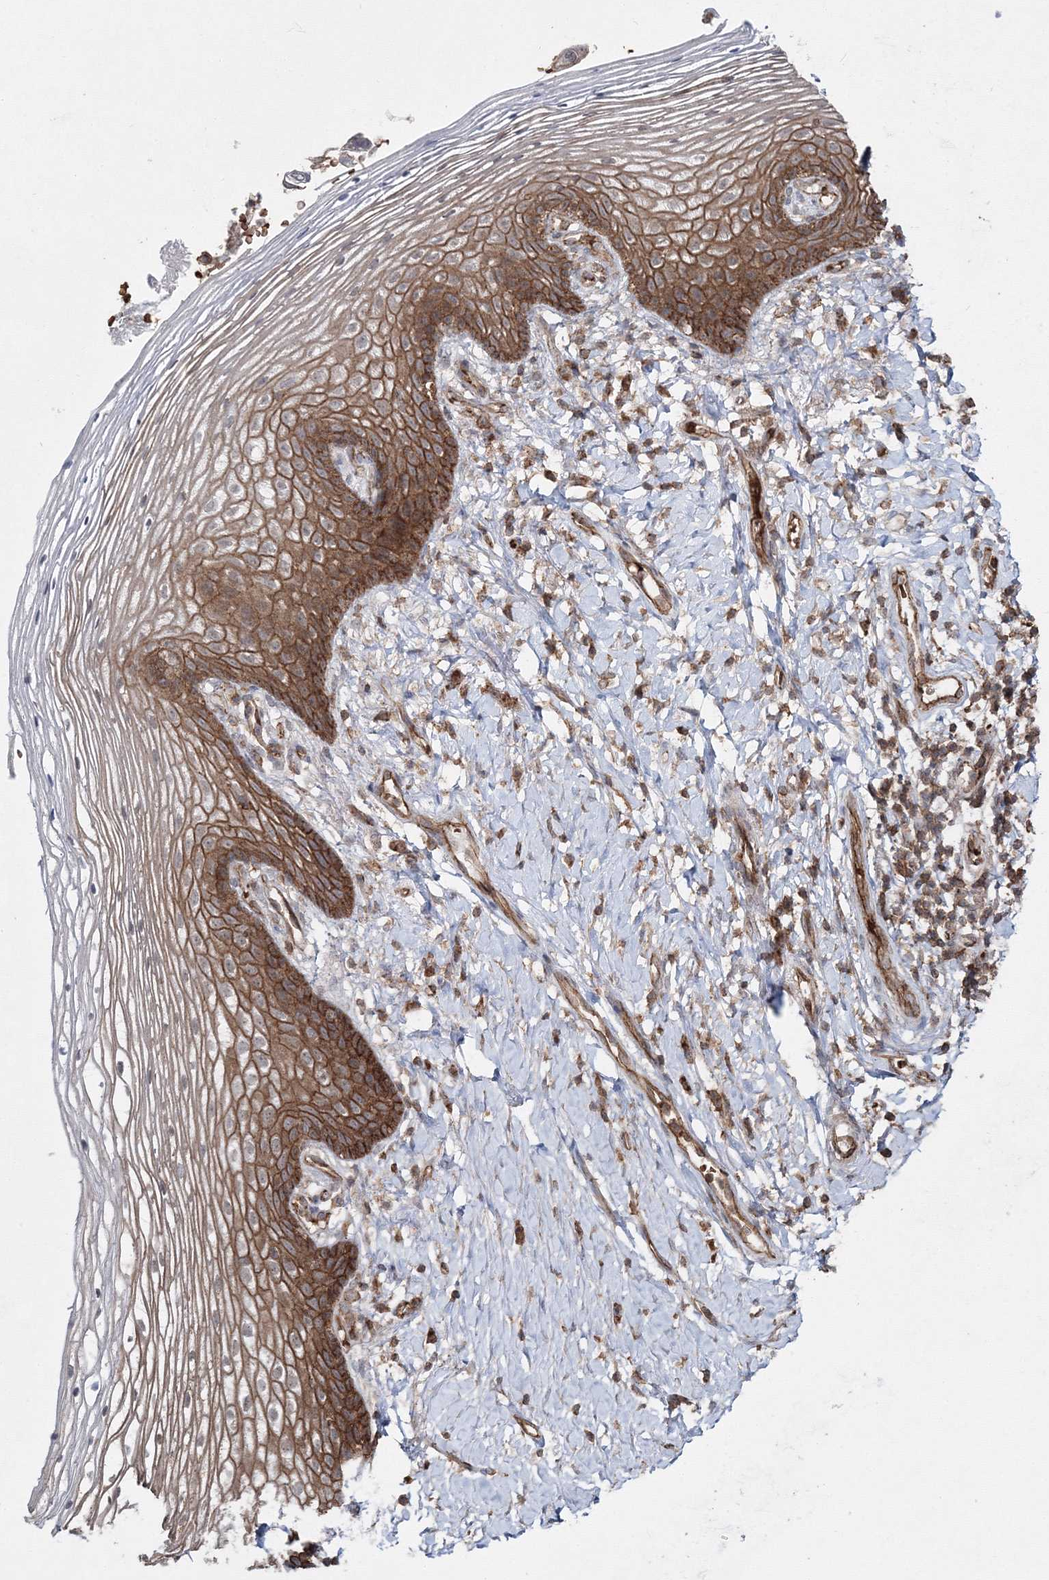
{"staining": {"intensity": "moderate", "quantity": ">75%", "location": "cytoplasmic/membranous"}, "tissue": "vagina", "cell_type": "Squamous epithelial cells", "image_type": "normal", "snomed": [{"axis": "morphology", "description": "Normal tissue, NOS"}, {"axis": "topography", "description": "Vagina"}], "caption": "A histopathology image showing moderate cytoplasmic/membranous staining in about >75% of squamous epithelial cells in unremarkable vagina, as visualized by brown immunohistochemical staining.", "gene": "PCBD2", "patient": {"sex": "female", "age": 60}}